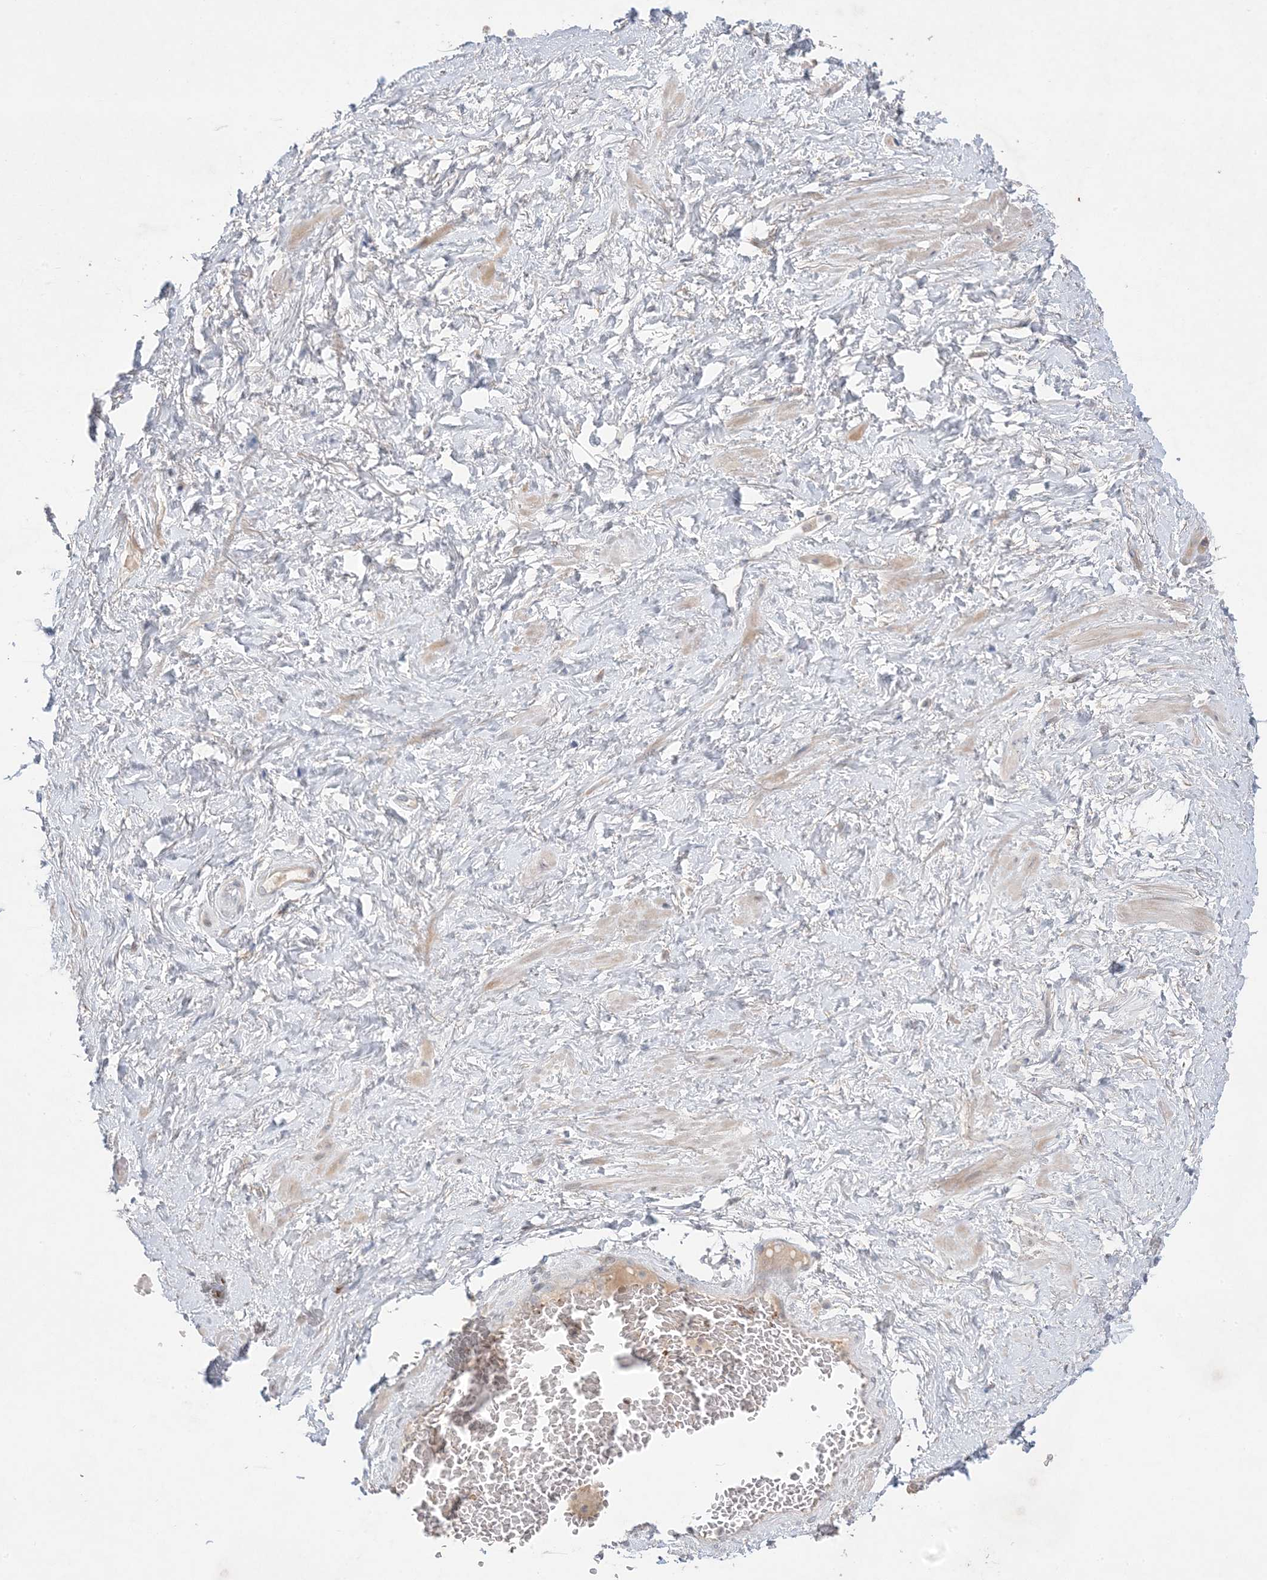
{"staining": {"intensity": "strong", "quantity": ">75%", "location": "cytoplasmic/membranous,nuclear"}, "tissue": "adipose tissue", "cell_type": "Adipocytes", "image_type": "normal", "snomed": [{"axis": "morphology", "description": "Normal tissue, NOS"}, {"axis": "morphology", "description": "Adenocarcinoma, Low grade"}, {"axis": "topography", "description": "Prostate"}, {"axis": "topography", "description": "Peripheral nerve tissue"}], "caption": "Protein staining shows strong cytoplasmic/membranous,nuclear expression in approximately >75% of adipocytes in unremarkable adipose tissue.", "gene": "MMGT1", "patient": {"sex": "male", "age": 63}}